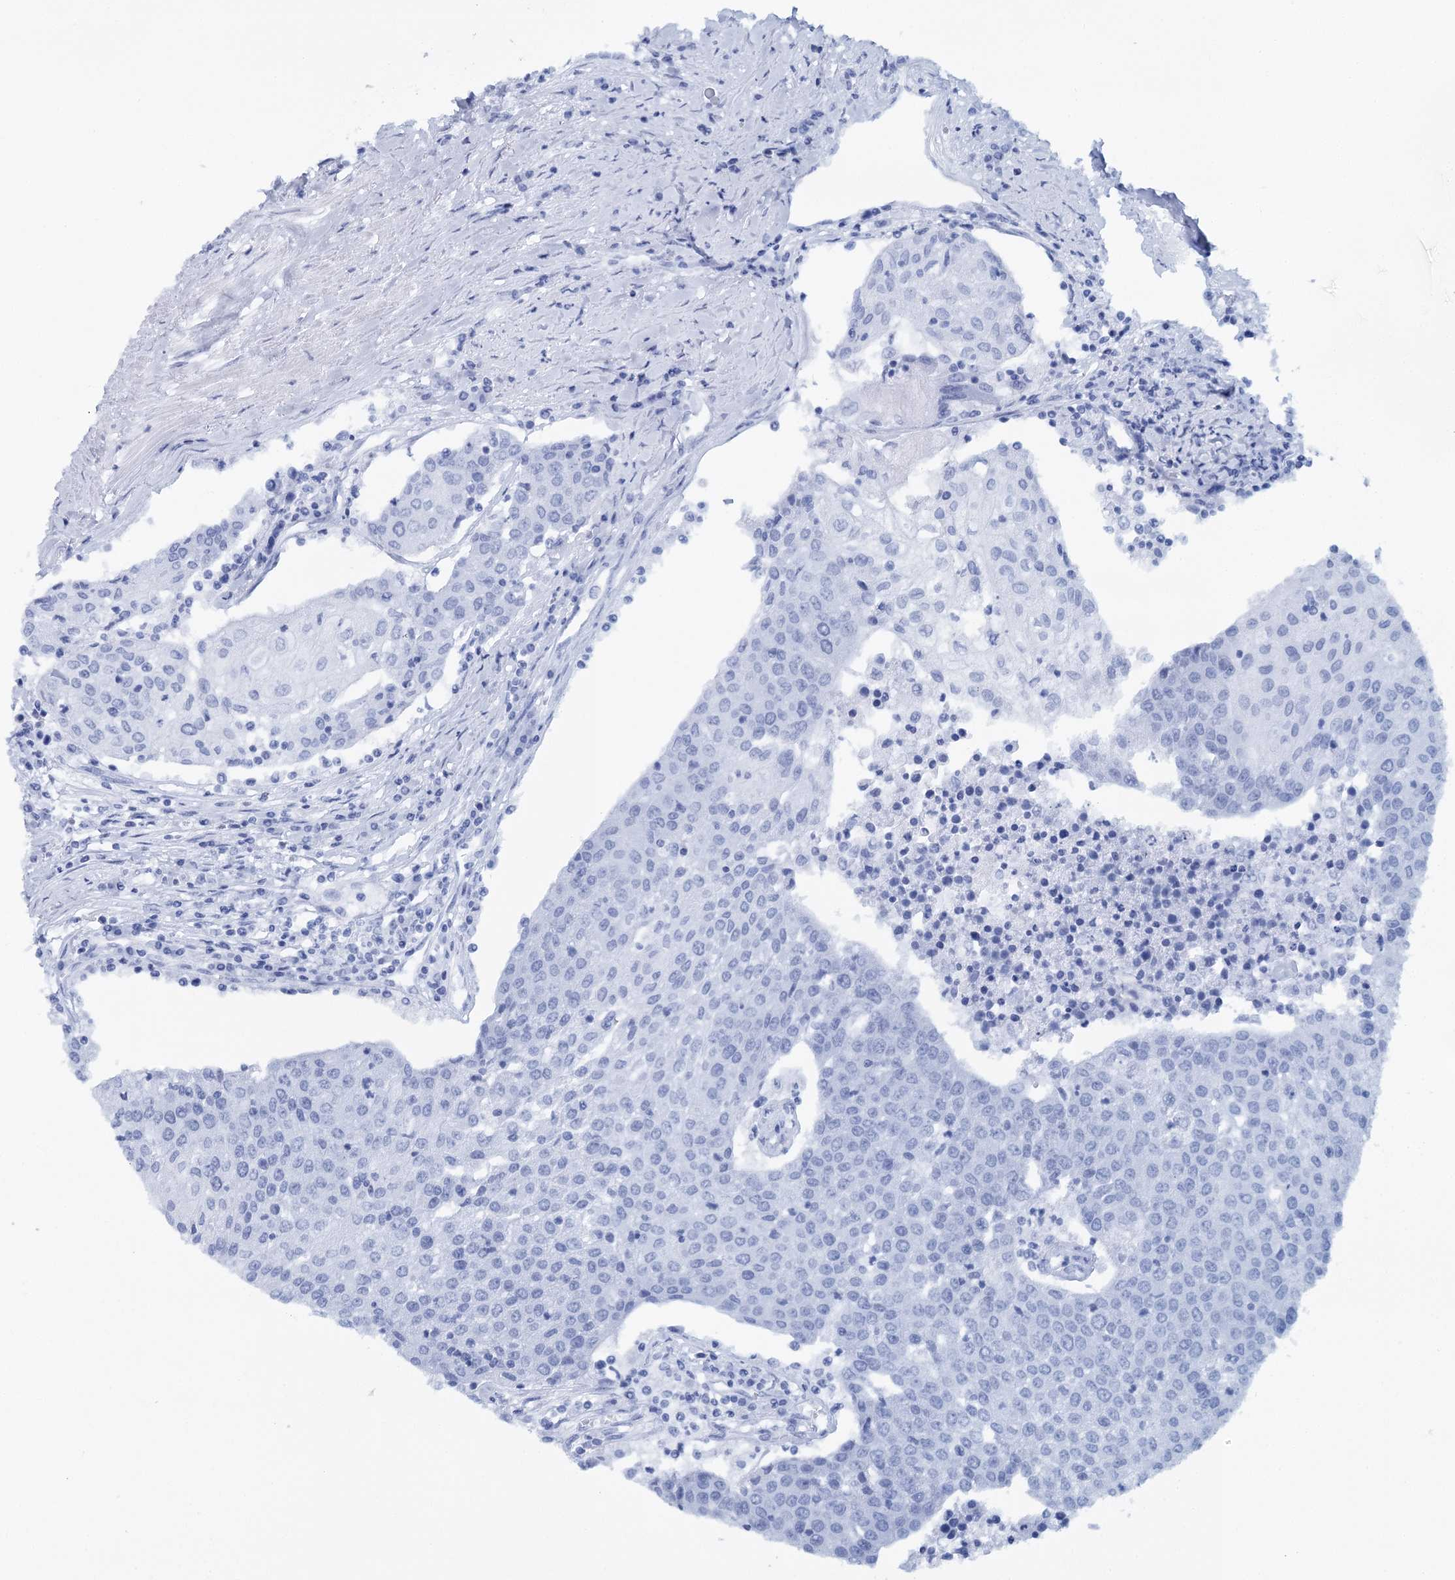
{"staining": {"intensity": "negative", "quantity": "none", "location": "none"}, "tissue": "urothelial cancer", "cell_type": "Tumor cells", "image_type": "cancer", "snomed": [{"axis": "morphology", "description": "Urothelial carcinoma, High grade"}, {"axis": "topography", "description": "Urinary bladder"}], "caption": "Tumor cells show no significant staining in urothelial cancer. The staining was performed using DAB (3,3'-diaminobenzidine) to visualize the protein expression in brown, while the nuclei were stained in blue with hematoxylin (Magnification: 20x).", "gene": "ANKRD16", "patient": {"sex": "female", "age": 85}}